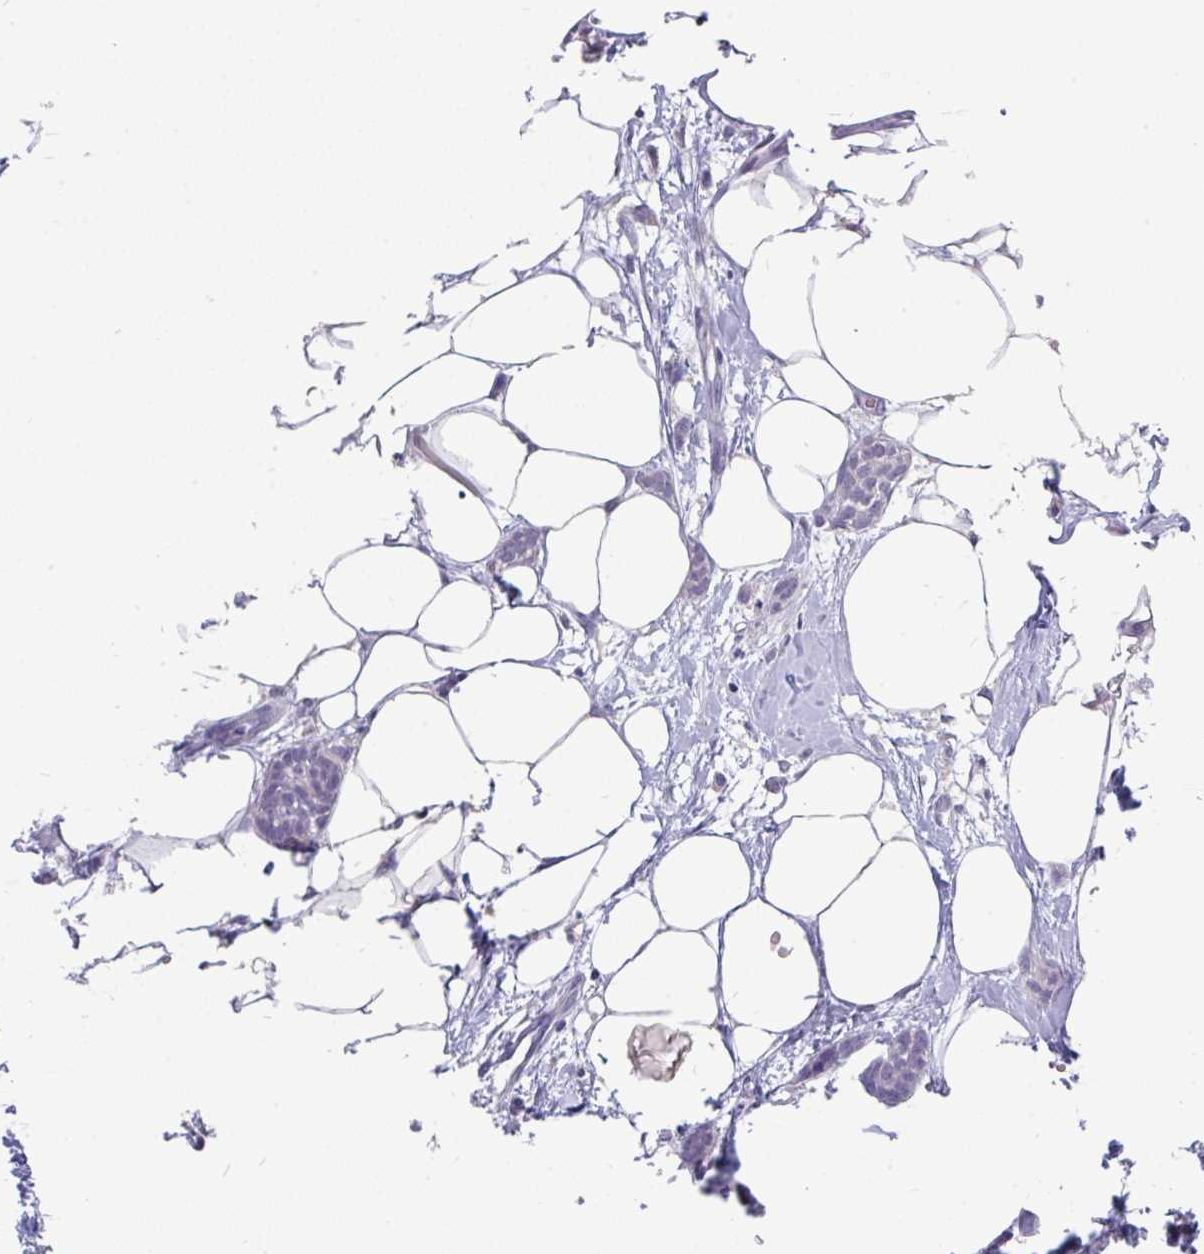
{"staining": {"intensity": "negative", "quantity": "none", "location": "none"}, "tissue": "breast cancer", "cell_type": "Tumor cells", "image_type": "cancer", "snomed": [{"axis": "morphology", "description": "Duct carcinoma"}, {"axis": "topography", "description": "Breast"}], "caption": "Immunohistochemistry (IHC) micrograph of neoplastic tissue: intraductal carcinoma (breast) stained with DAB exhibits no significant protein expression in tumor cells.", "gene": "INTS5", "patient": {"sex": "female", "age": 72}}